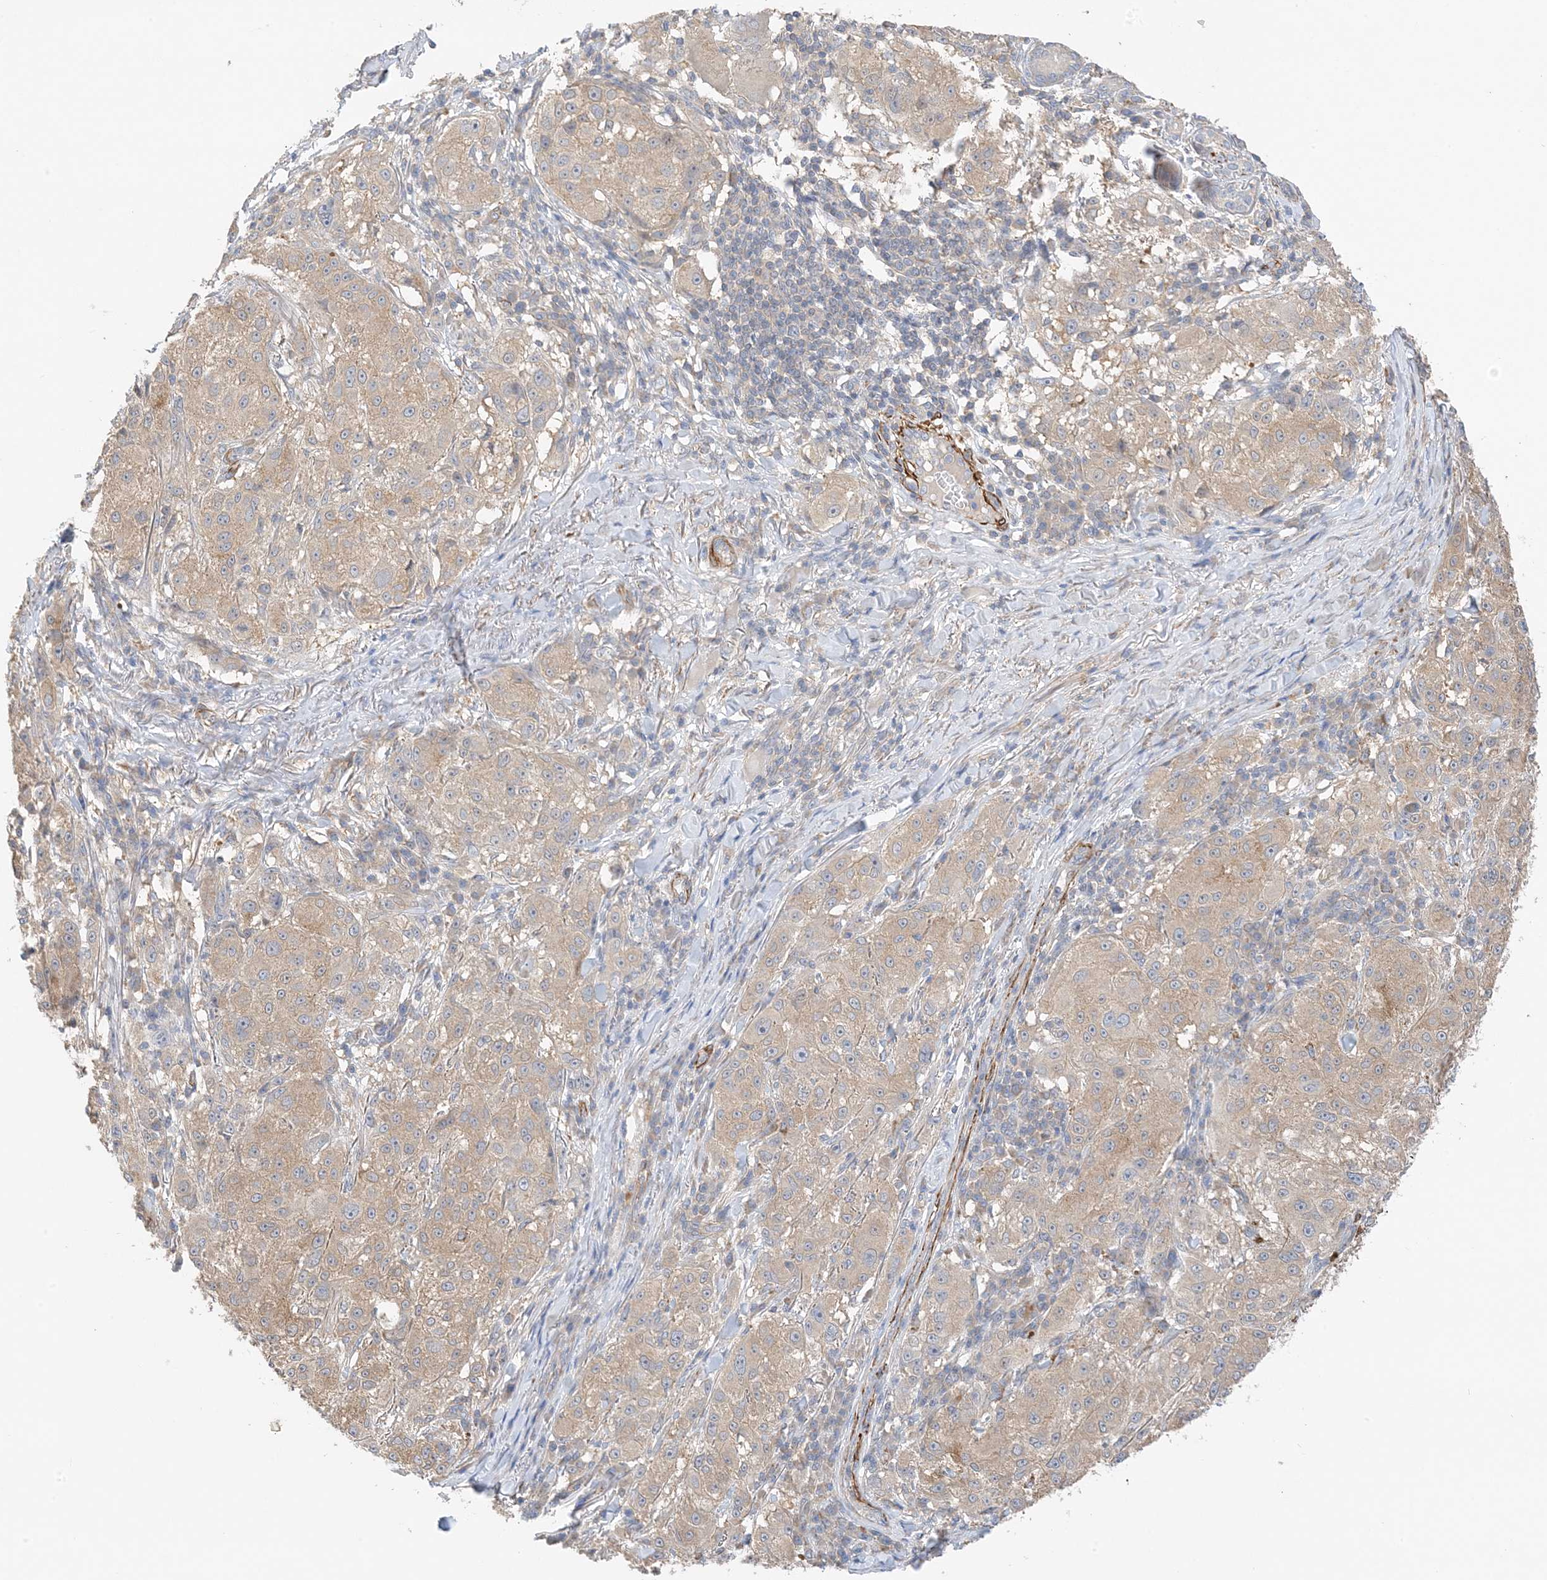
{"staining": {"intensity": "weak", "quantity": ">75%", "location": "cytoplasmic/membranous"}, "tissue": "melanoma", "cell_type": "Tumor cells", "image_type": "cancer", "snomed": [{"axis": "morphology", "description": "Necrosis, NOS"}, {"axis": "morphology", "description": "Malignant melanoma, NOS"}, {"axis": "topography", "description": "Skin"}], "caption": "The immunohistochemical stain shows weak cytoplasmic/membranous expression in tumor cells of malignant melanoma tissue. Immunohistochemistry (ihc) stains the protein of interest in brown and the nuclei are stained blue.", "gene": "KIFBP", "patient": {"sex": "female", "age": 87}}